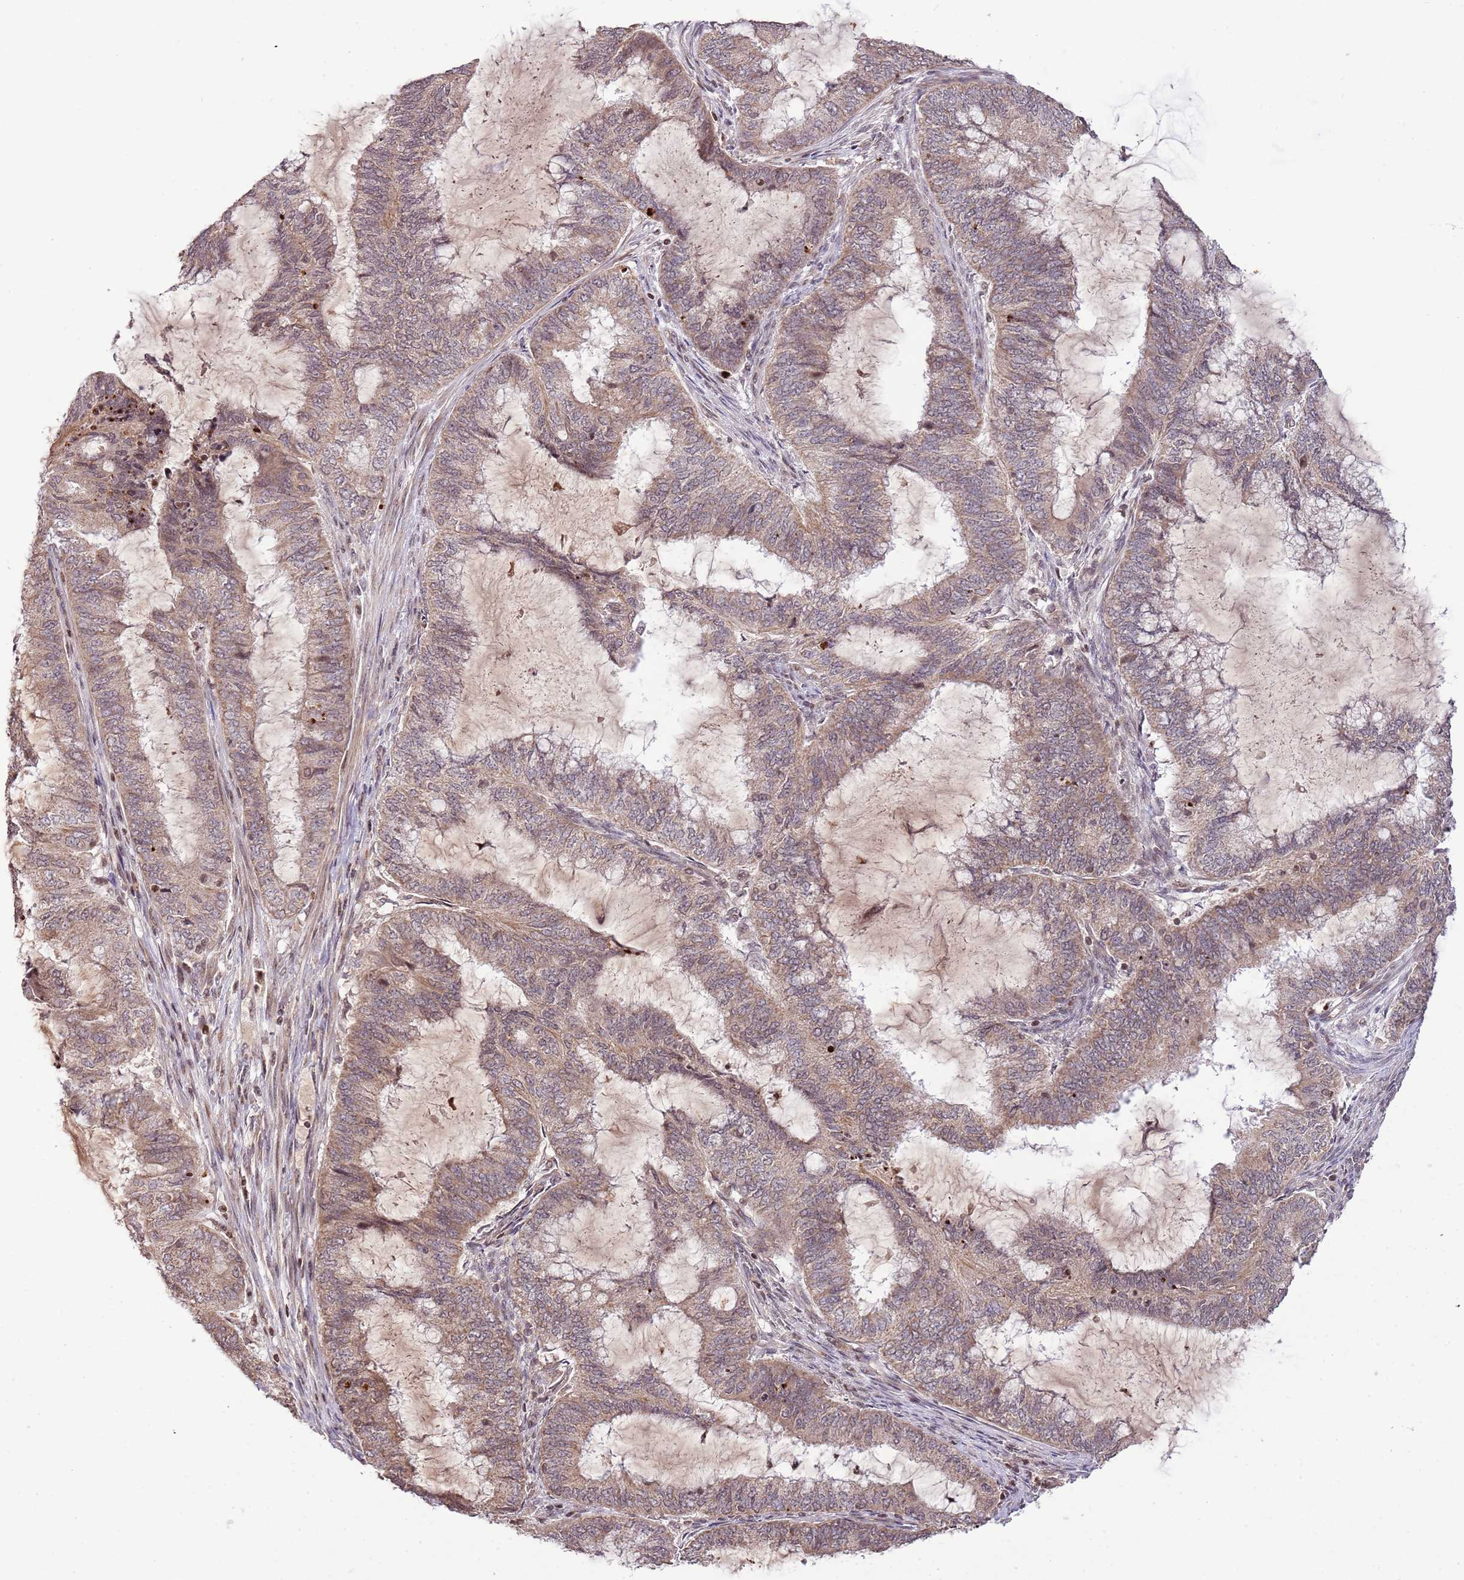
{"staining": {"intensity": "weak", "quantity": ">75%", "location": "cytoplasmic/membranous,nuclear"}, "tissue": "endometrial cancer", "cell_type": "Tumor cells", "image_type": "cancer", "snomed": [{"axis": "morphology", "description": "Adenocarcinoma, NOS"}, {"axis": "topography", "description": "Endometrium"}], "caption": "Immunohistochemical staining of endometrial adenocarcinoma shows low levels of weak cytoplasmic/membranous and nuclear protein expression in about >75% of tumor cells.", "gene": "SAMSN1", "patient": {"sex": "female", "age": 51}}